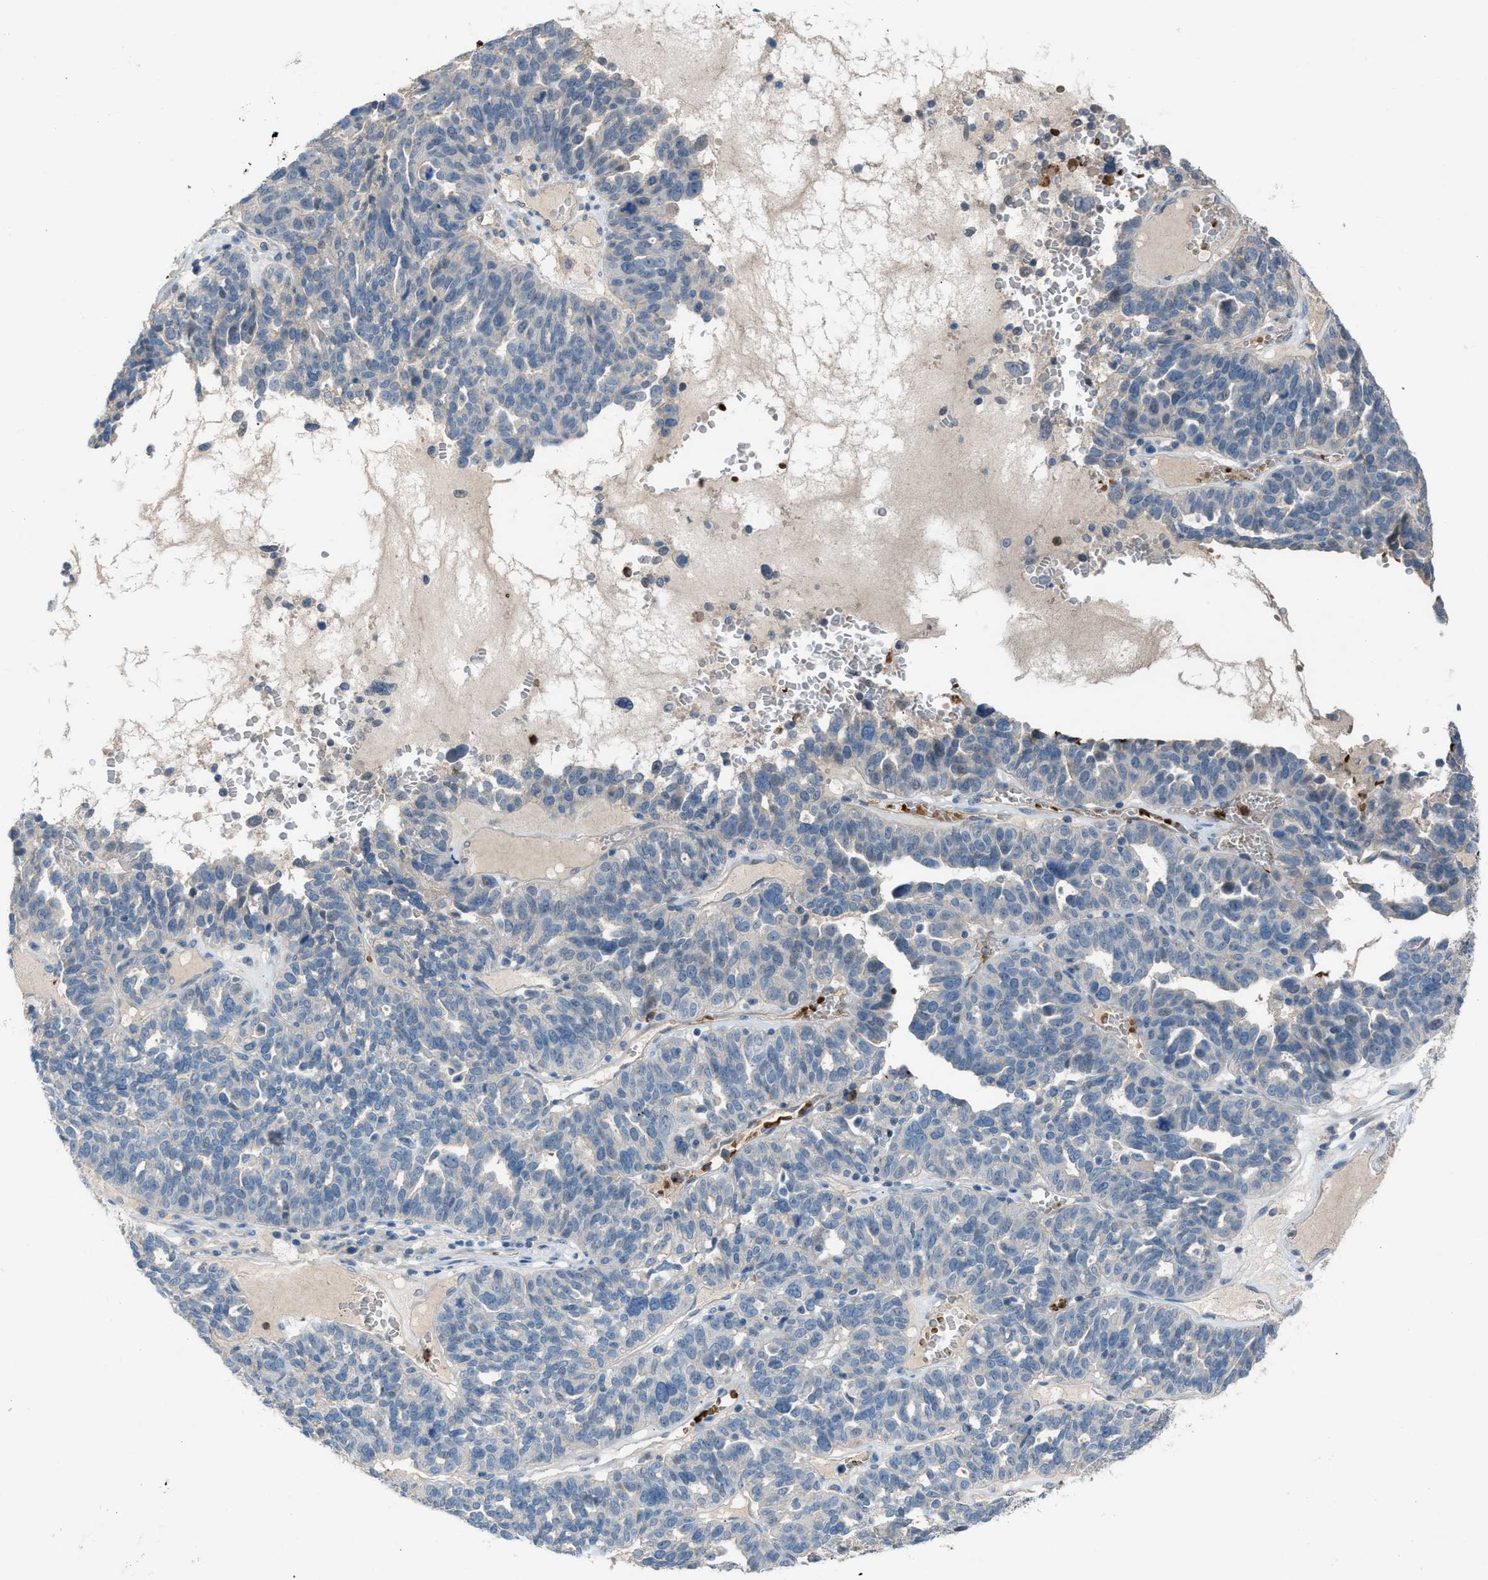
{"staining": {"intensity": "negative", "quantity": "none", "location": "none"}, "tissue": "ovarian cancer", "cell_type": "Tumor cells", "image_type": "cancer", "snomed": [{"axis": "morphology", "description": "Cystadenocarcinoma, serous, NOS"}, {"axis": "topography", "description": "Ovary"}], "caption": "Tumor cells are negative for brown protein staining in ovarian cancer.", "gene": "CFAP77", "patient": {"sex": "female", "age": 59}}